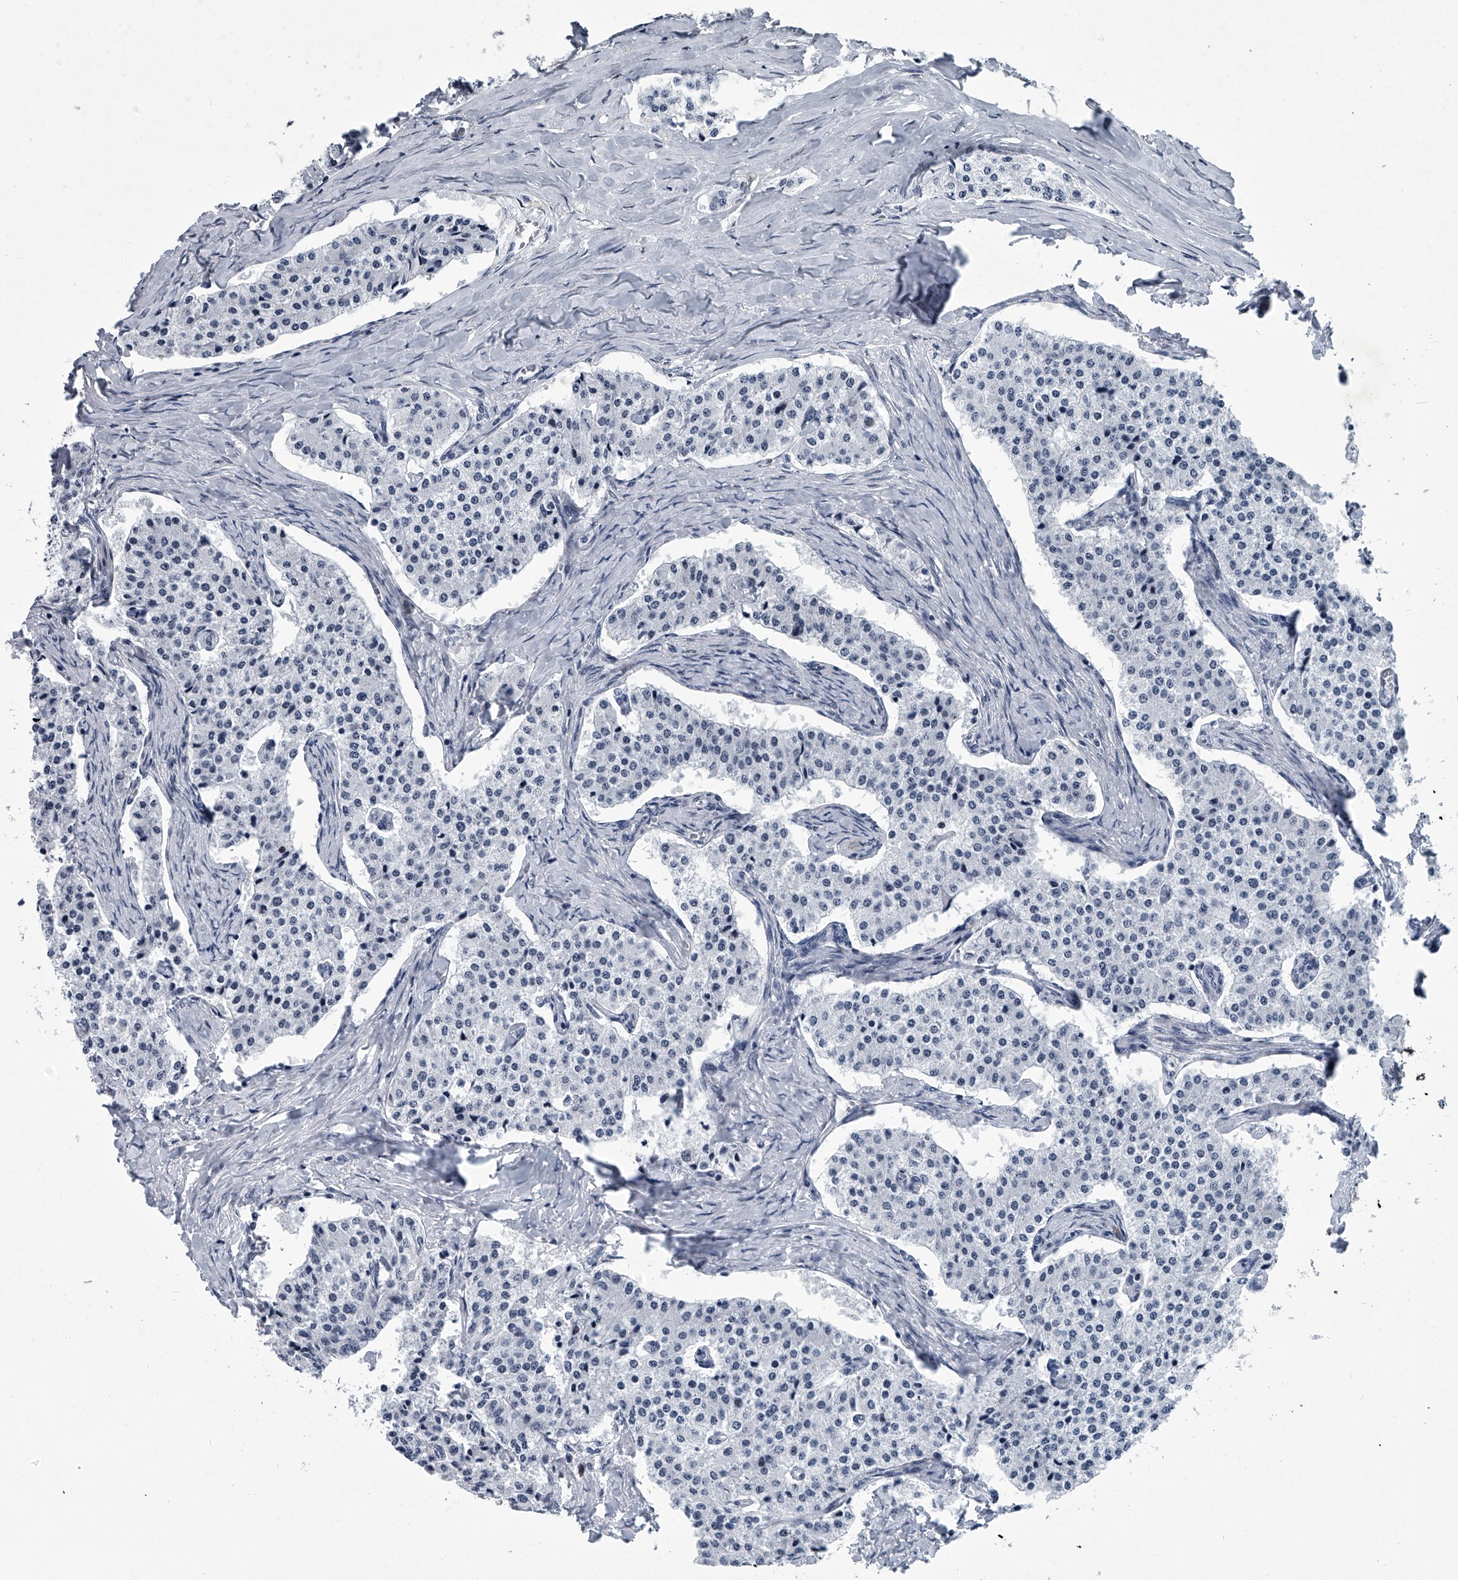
{"staining": {"intensity": "negative", "quantity": "none", "location": "none"}, "tissue": "carcinoid", "cell_type": "Tumor cells", "image_type": "cancer", "snomed": [{"axis": "morphology", "description": "Carcinoid, malignant, NOS"}, {"axis": "topography", "description": "Colon"}], "caption": "Immunohistochemical staining of carcinoid displays no significant positivity in tumor cells.", "gene": "PPP2R5D", "patient": {"sex": "female", "age": 52}}